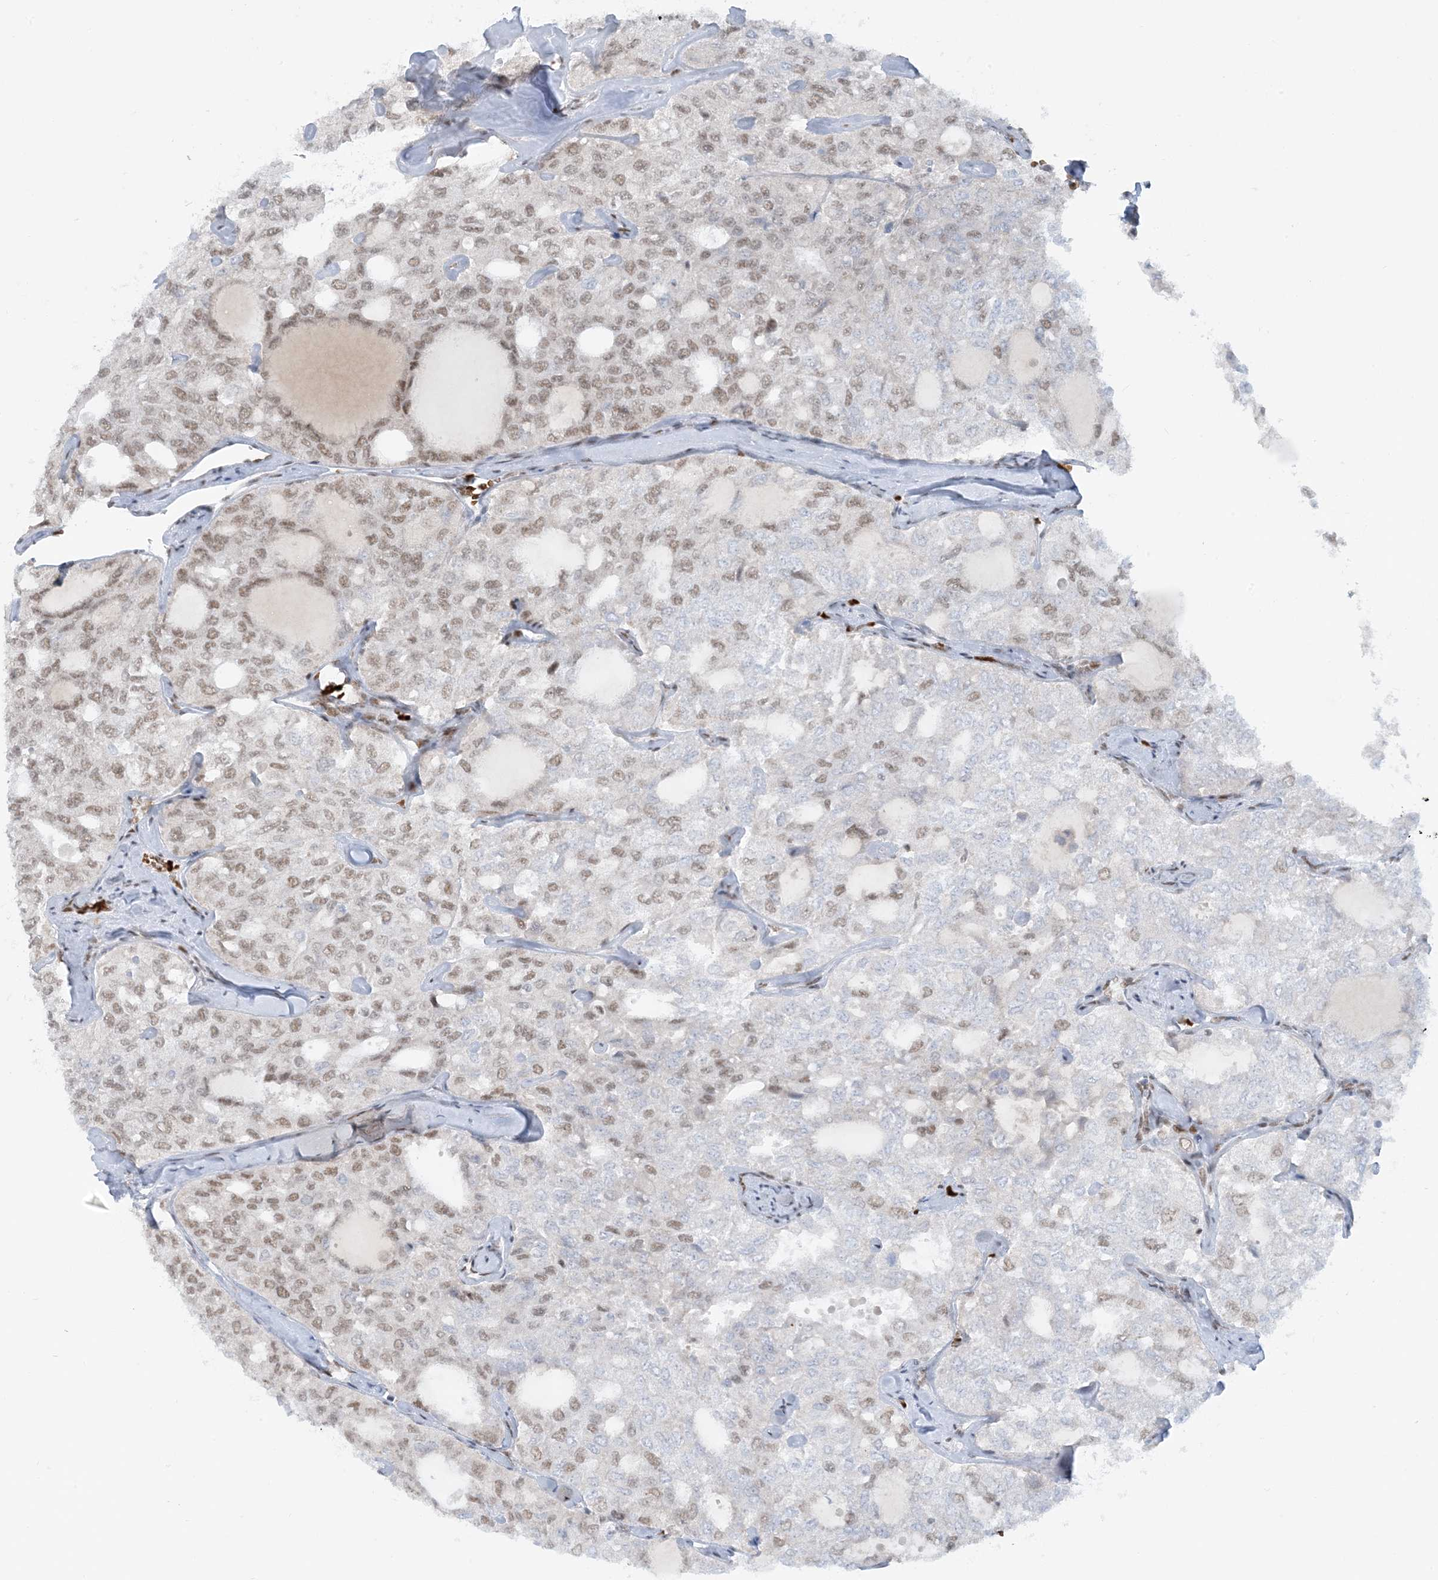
{"staining": {"intensity": "weak", "quantity": "25%-75%", "location": "nuclear"}, "tissue": "thyroid cancer", "cell_type": "Tumor cells", "image_type": "cancer", "snomed": [{"axis": "morphology", "description": "Follicular adenoma carcinoma, NOS"}, {"axis": "topography", "description": "Thyroid gland"}], "caption": "Immunohistochemistry (IHC) (DAB (3,3'-diaminobenzidine)) staining of thyroid follicular adenoma carcinoma reveals weak nuclear protein positivity in about 25%-75% of tumor cells.", "gene": "ECT2L", "patient": {"sex": "male", "age": 75}}